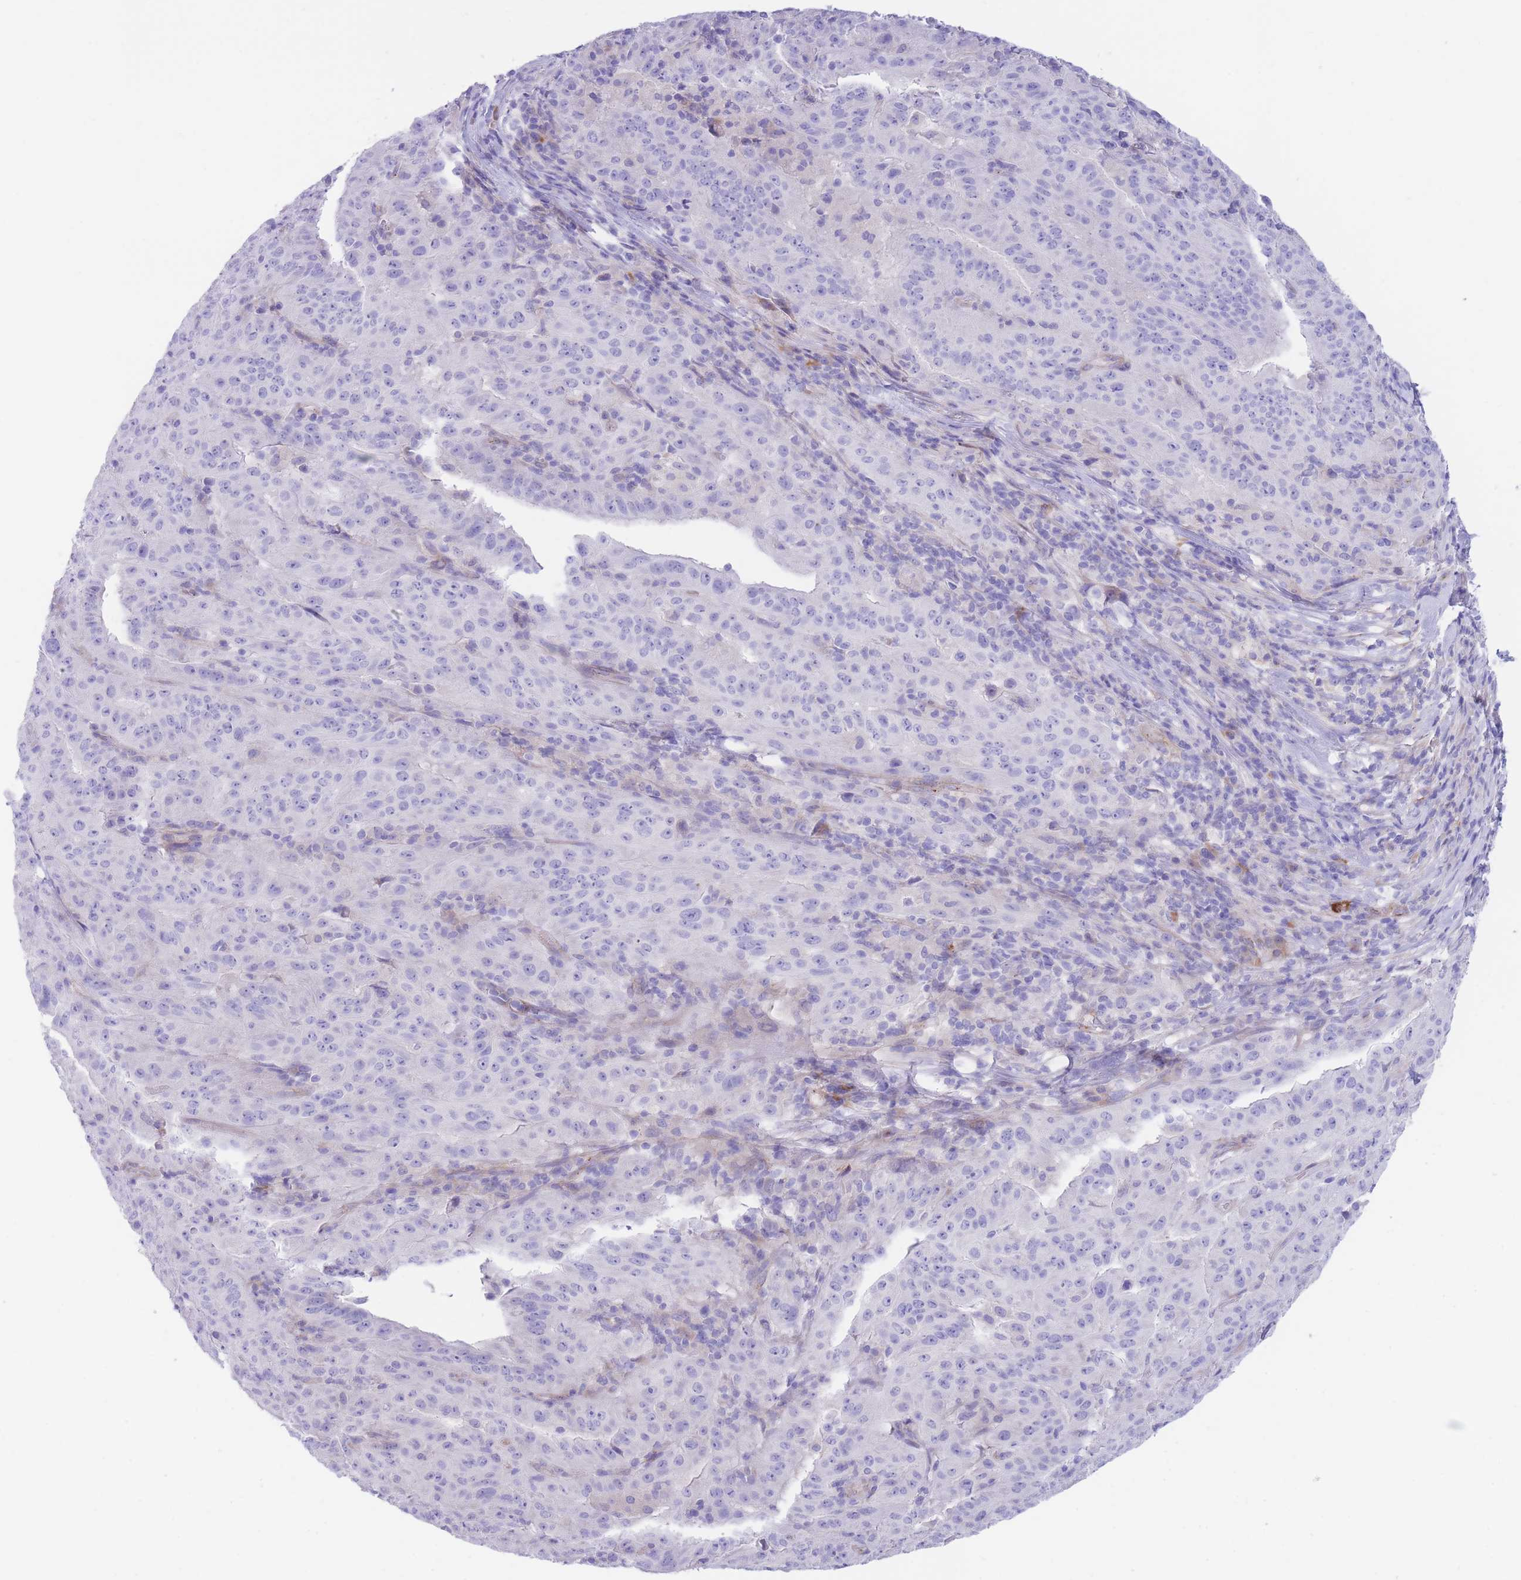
{"staining": {"intensity": "negative", "quantity": "none", "location": "none"}, "tissue": "pancreatic cancer", "cell_type": "Tumor cells", "image_type": "cancer", "snomed": [{"axis": "morphology", "description": "Adenocarcinoma, NOS"}, {"axis": "topography", "description": "Pancreas"}], "caption": "Immunohistochemistry photomicrograph of neoplastic tissue: human pancreatic adenocarcinoma stained with DAB (3,3'-diaminobenzidine) exhibits no significant protein staining in tumor cells.", "gene": "DET1", "patient": {"sex": "male", "age": 63}}